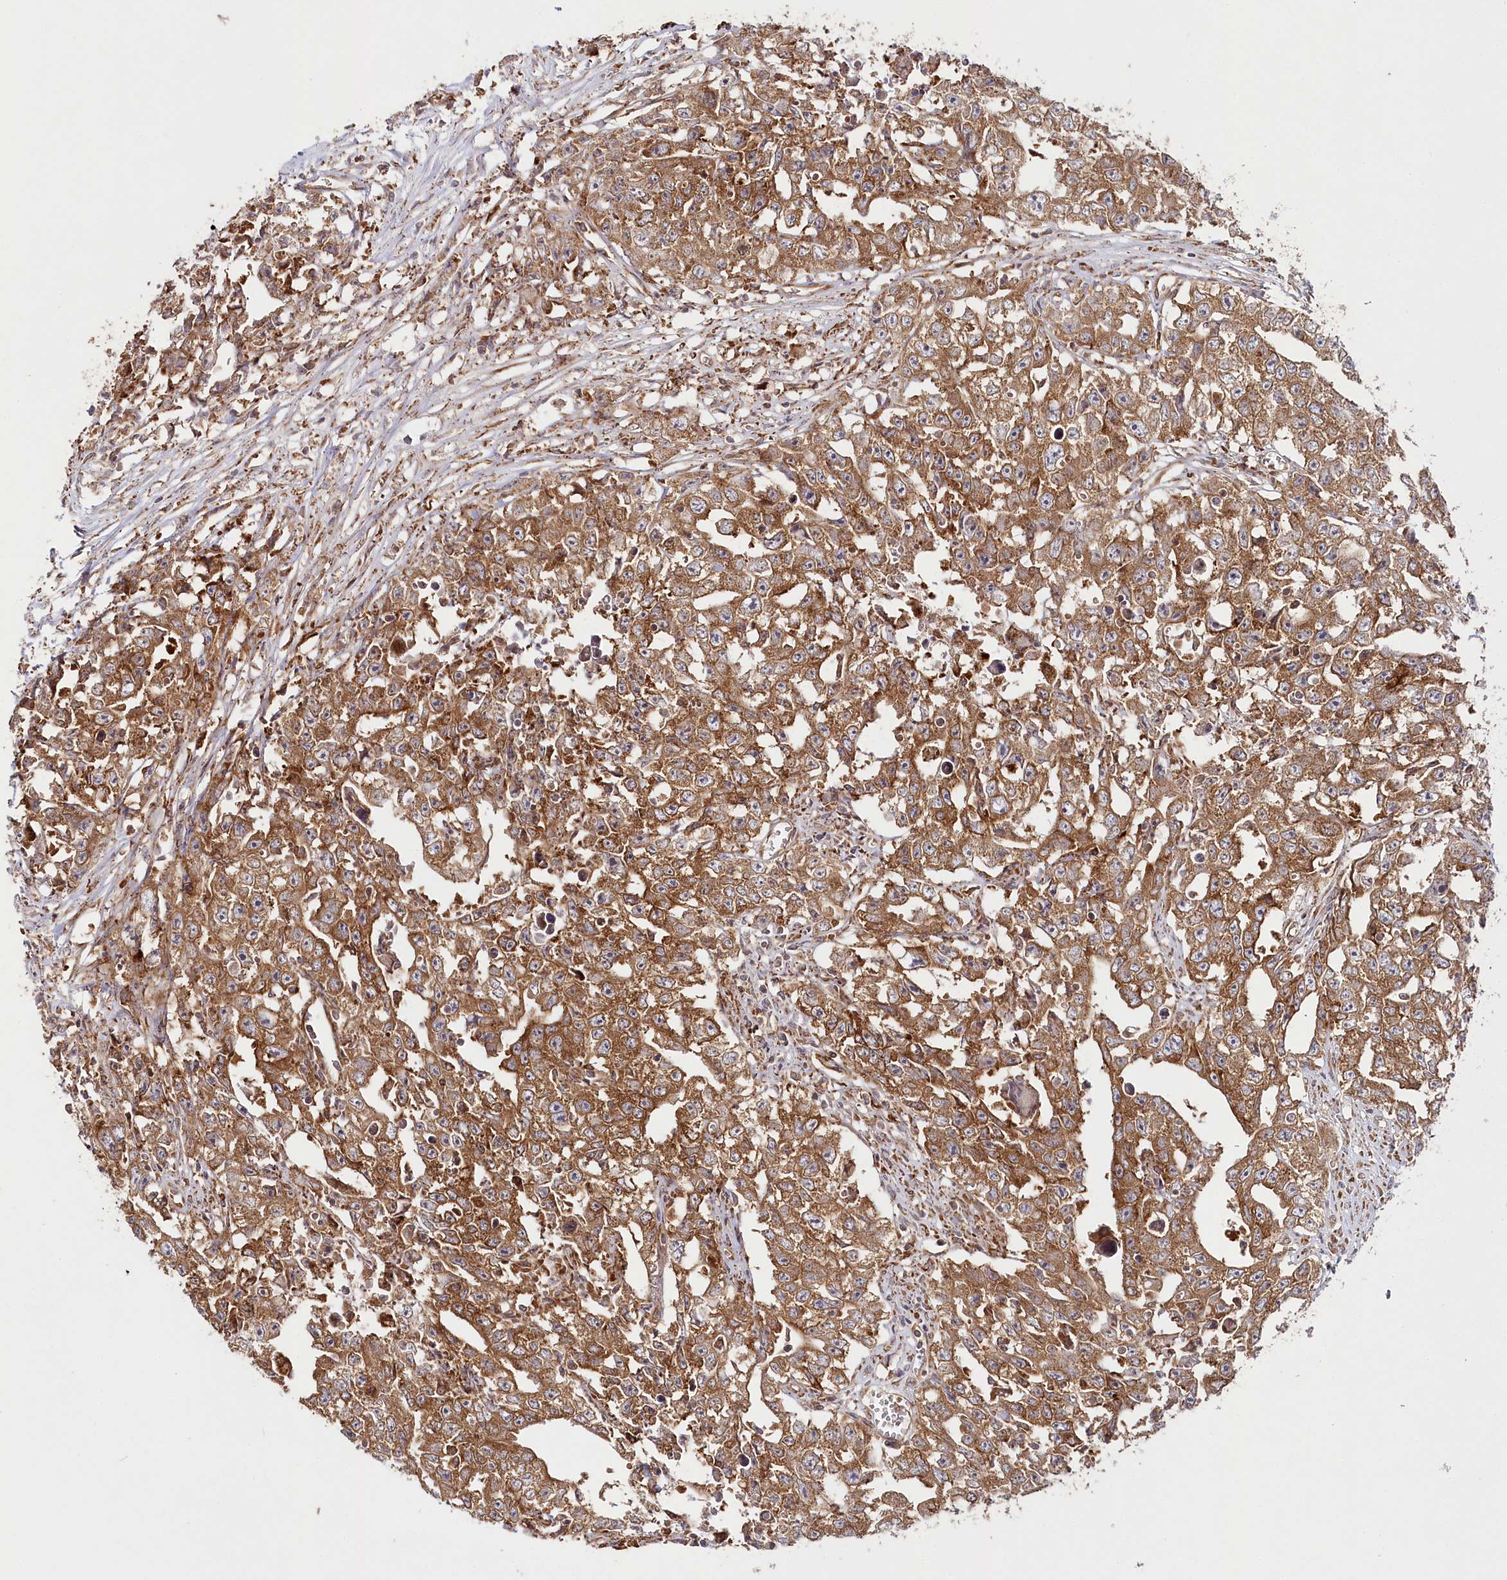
{"staining": {"intensity": "moderate", "quantity": ">75%", "location": "cytoplasmic/membranous"}, "tissue": "testis cancer", "cell_type": "Tumor cells", "image_type": "cancer", "snomed": [{"axis": "morphology", "description": "Seminoma, NOS"}, {"axis": "morphology", "description": "Carcinoma, Embryonal, NOS"}, {"axis": "topography", "description": "Testis"}], "caption": "Immunohistochemistry (DAB) staining of seminoma (testis) shows moderate cytoplasmic/membranous protein positivity in about >75% of tumor cells. Using DAB (3,3'-diaminobenzidine) (brown) and hematoxylin (blue) stains, captured at high magnification using brightfield microscopy.", "gene": "OTUD4", "patient": {"sex": "male", "age": 43}}